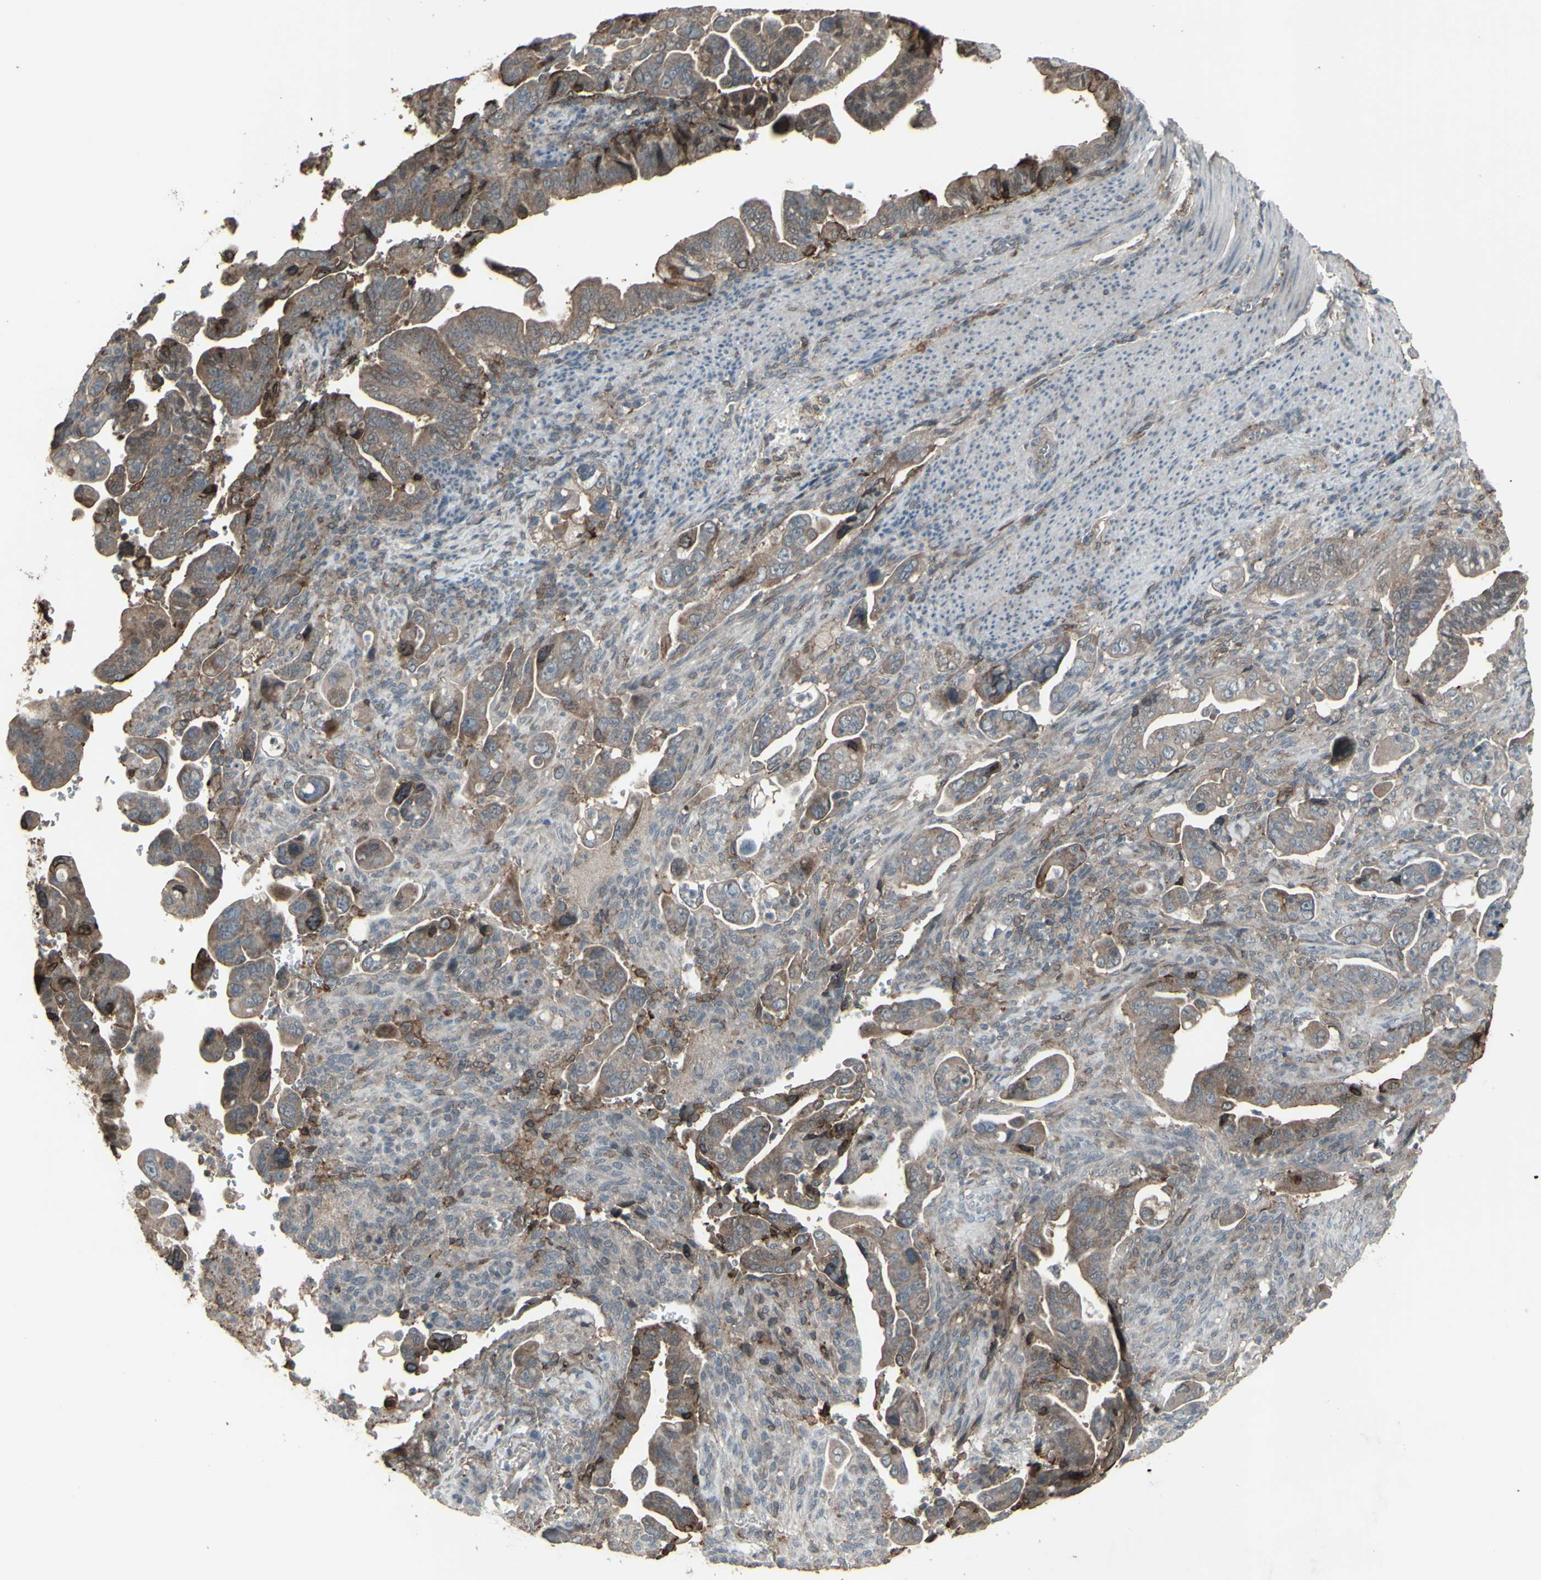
{"staining": {"intensity": "moderate", "quantity": "25%-75%", "location": "cytoplasmic/membranous"}, "tissue": "pancreatic cancer", "cell_type": "Tumor cells", "image_type": "cancer", "snomed": [{"axis": "morphology", "description": "Adenocarcinoma, NOS"}, {"axis": "topography", "description": "Pancreas"}], "caption": "A medium amount of moderate cytoplasmic/membranous expression is seen in about 25%-75% of tumor cells in adenocarcinoma (pancreatic) tissue.", "gene": "SMO", "patient": {"sex": "male", "age": 70}}